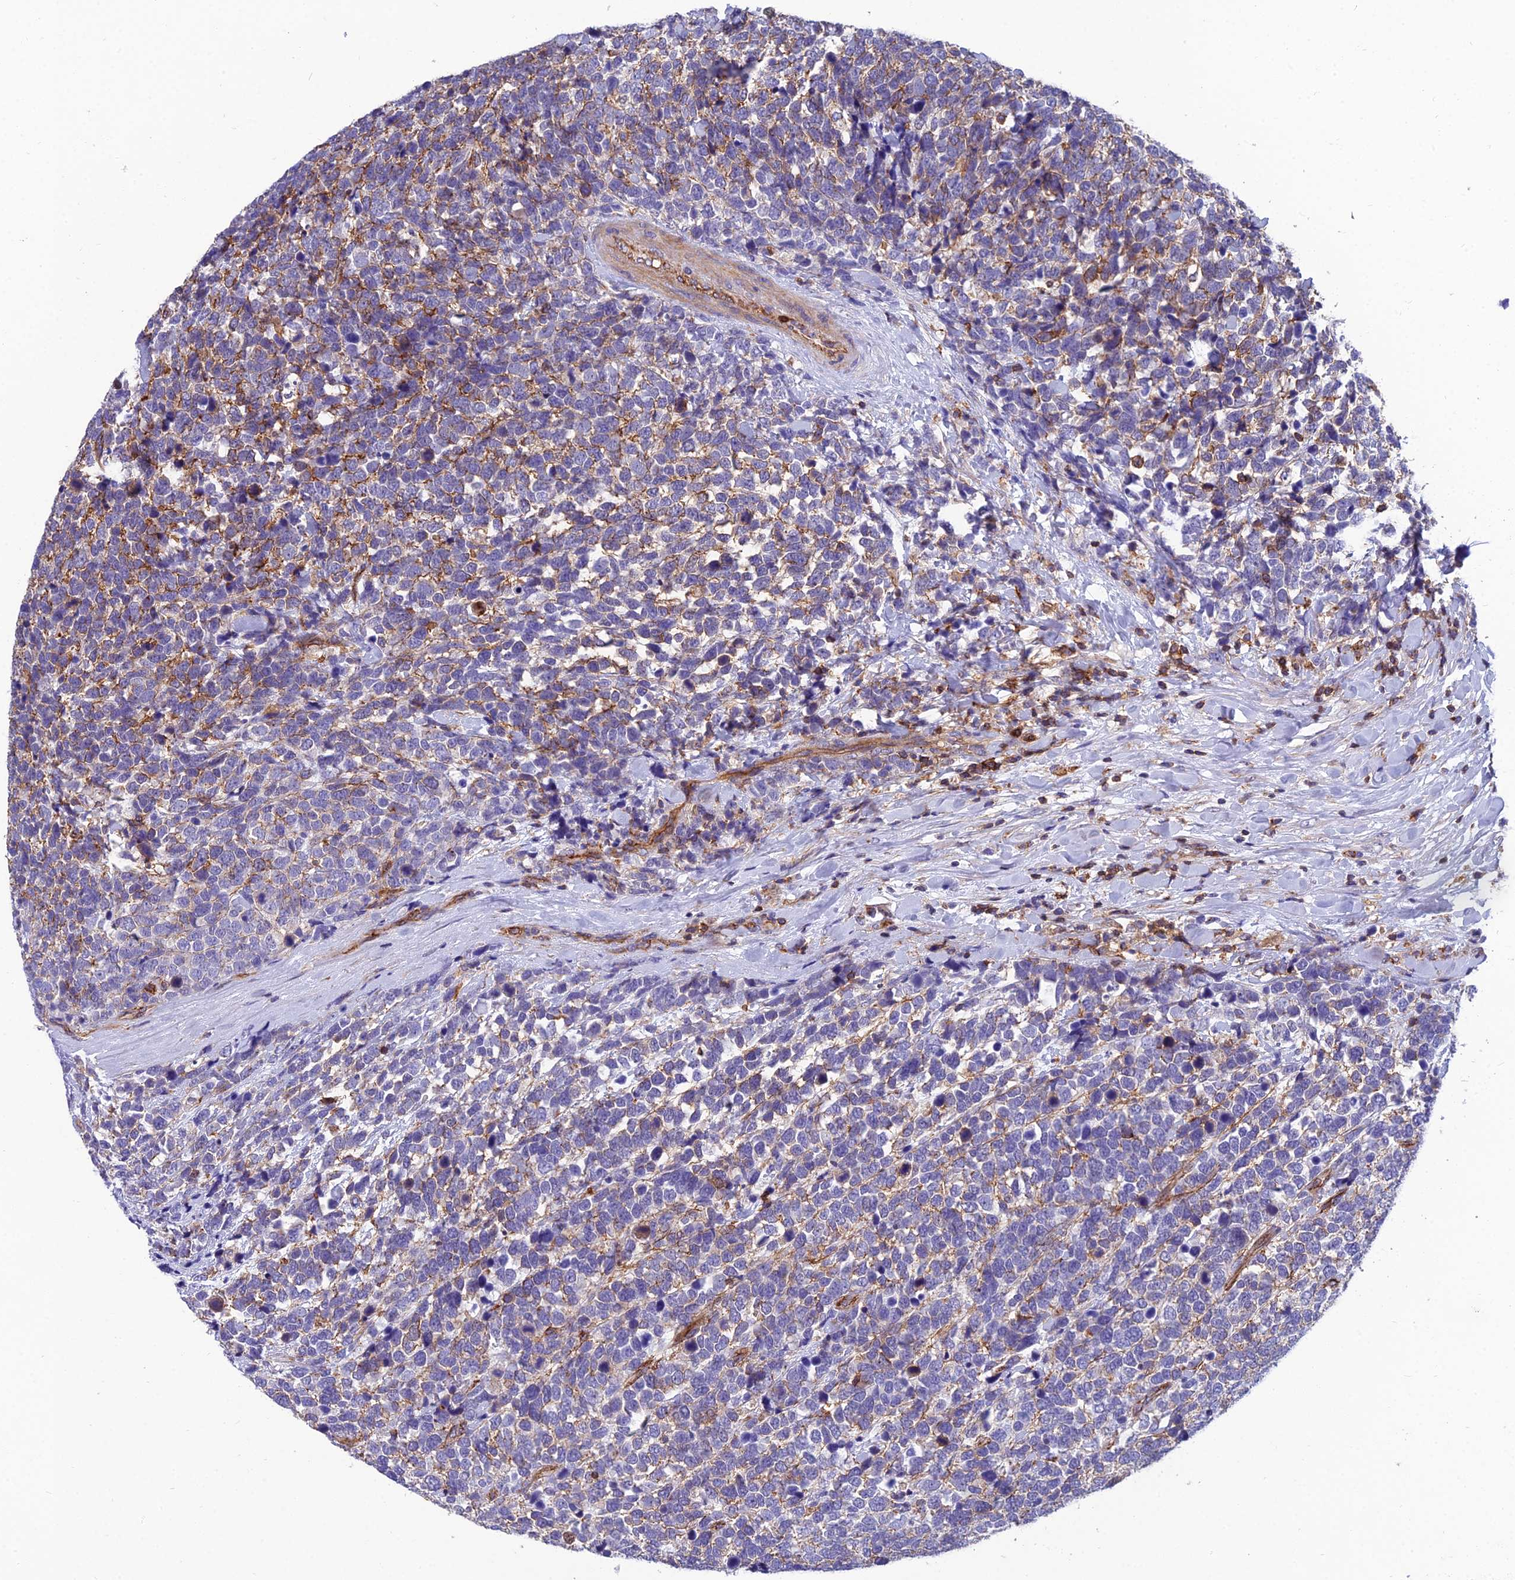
{"staining": {"intensity": "moderate", "quantity": "25%-75%", "location": "cytoplasmic/membranous"}, "tissue": "urothelial cancer", "cell_type": "Tumor cells", "image_type": "cancer", "snomed": [{"axis": "morphology", "description": "Urothelial carcinoma, High grade"}, {"axis": "topography", "description": "Urinary bladder"}], "caption": "Protein staining of high-grade urothelial carcinoma tissue shows moderate cytoplasmic/membranous positivity in approximately 25%-75% of tumor cells. (Stains: DAB (3,3'-diaminobenzidine) in brown, nuclei in blue, Microscopy: brightfield microscopy at high magnification).", "gene": "PPP1R18", "patient": {"sex": "female", "age": 82}}